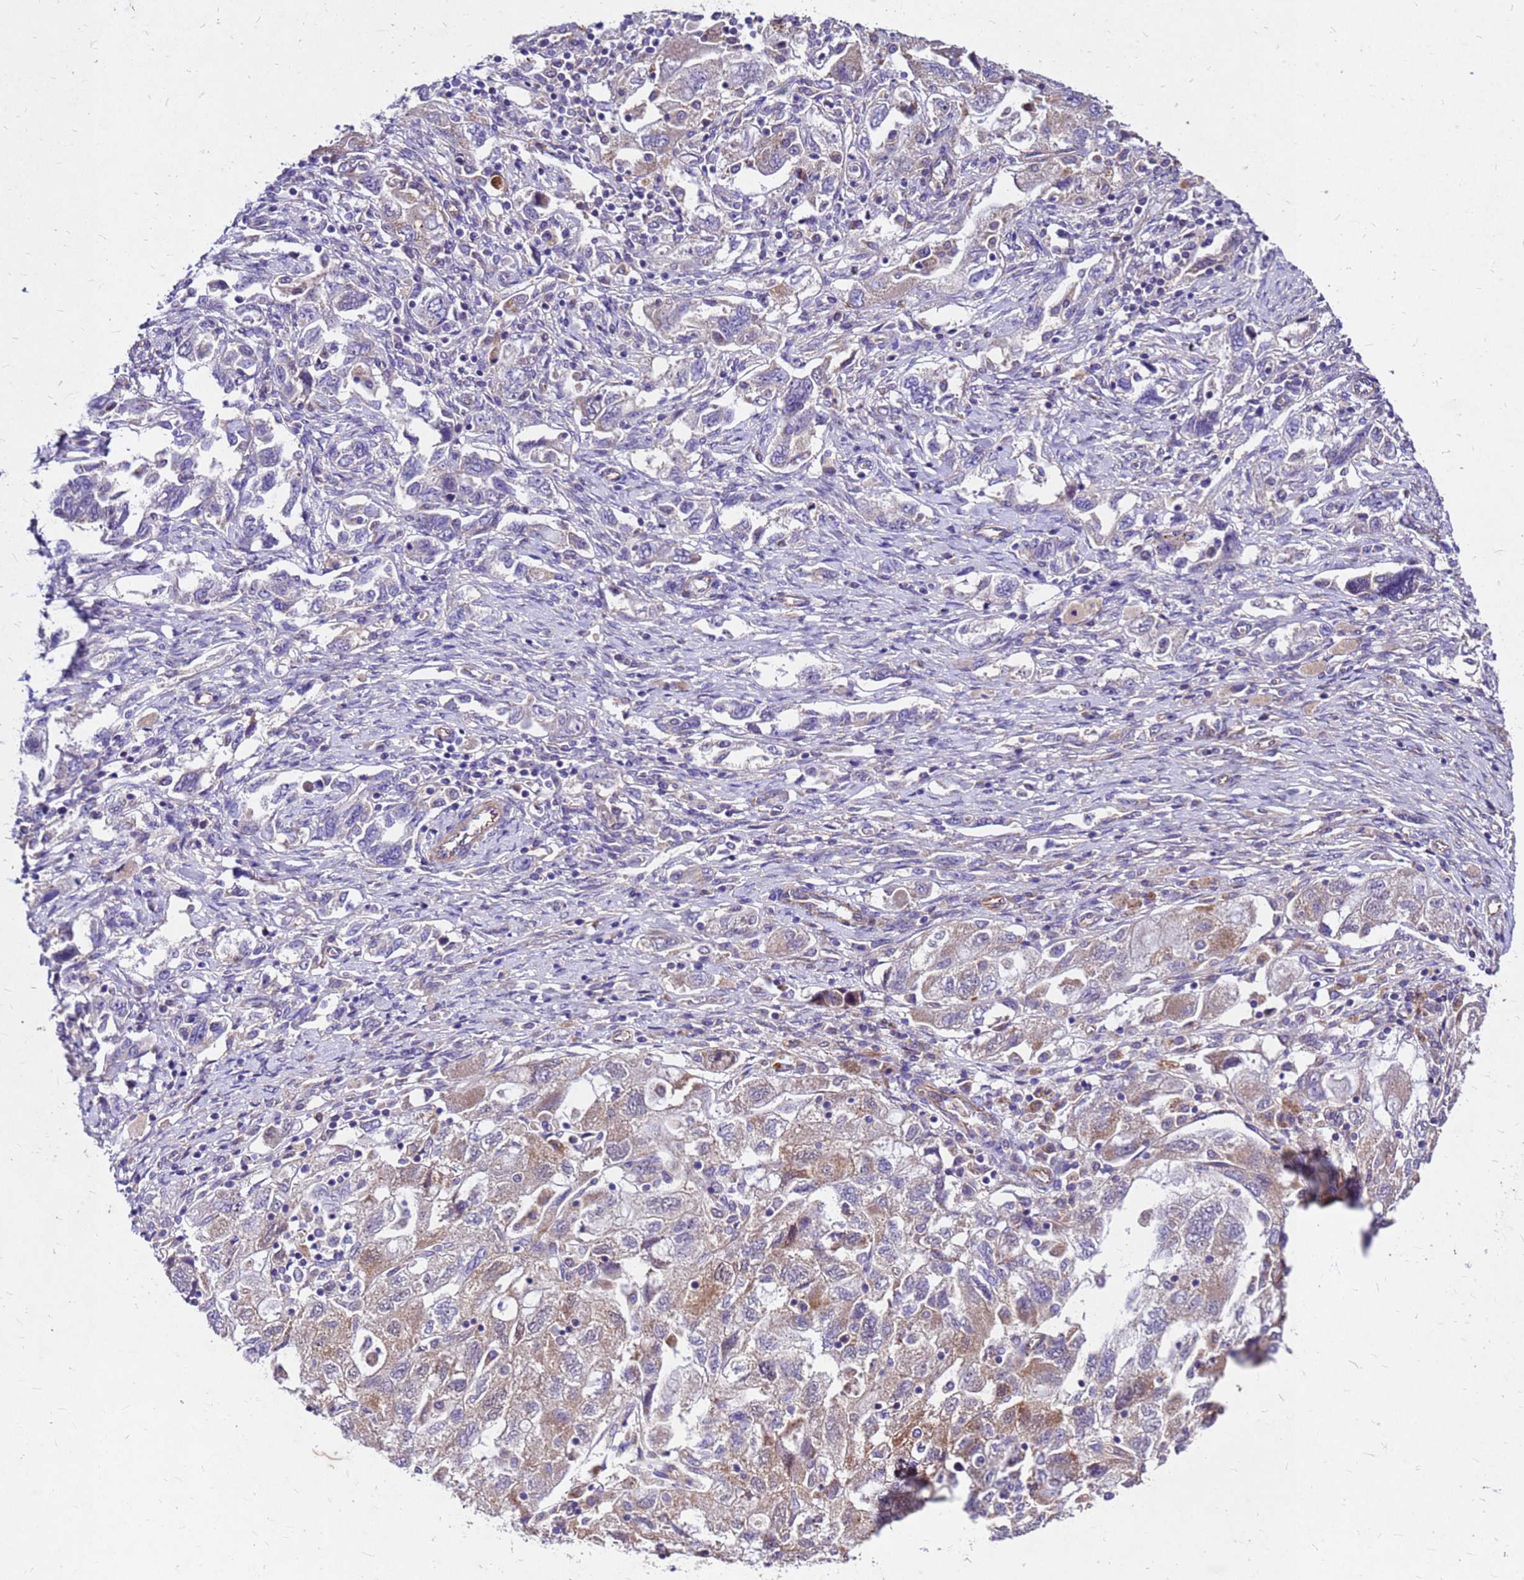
{"staining": {"intensity": "moderate", "quantity": "25%-75%", "location": "cytoplasmic/membranous"}, "tissue": "ovarian cancer", "cell_type": "Tumor cells", "image_type": "cancer", "snomed": [{"axis": "morphology", "description": "Carcinoma, NOS"}, {"axis": "morphology", "description": "Cystadenocarcinoma, serous, NOS"}, {"axis": "topography", "description": "Ovary"}], "caption": "Ovarian cancer stained with a protein marker exhibits moderate staining in tumor cells.", "gene": "DUSP23", "patient": {"sex": "female", "age": 69}}